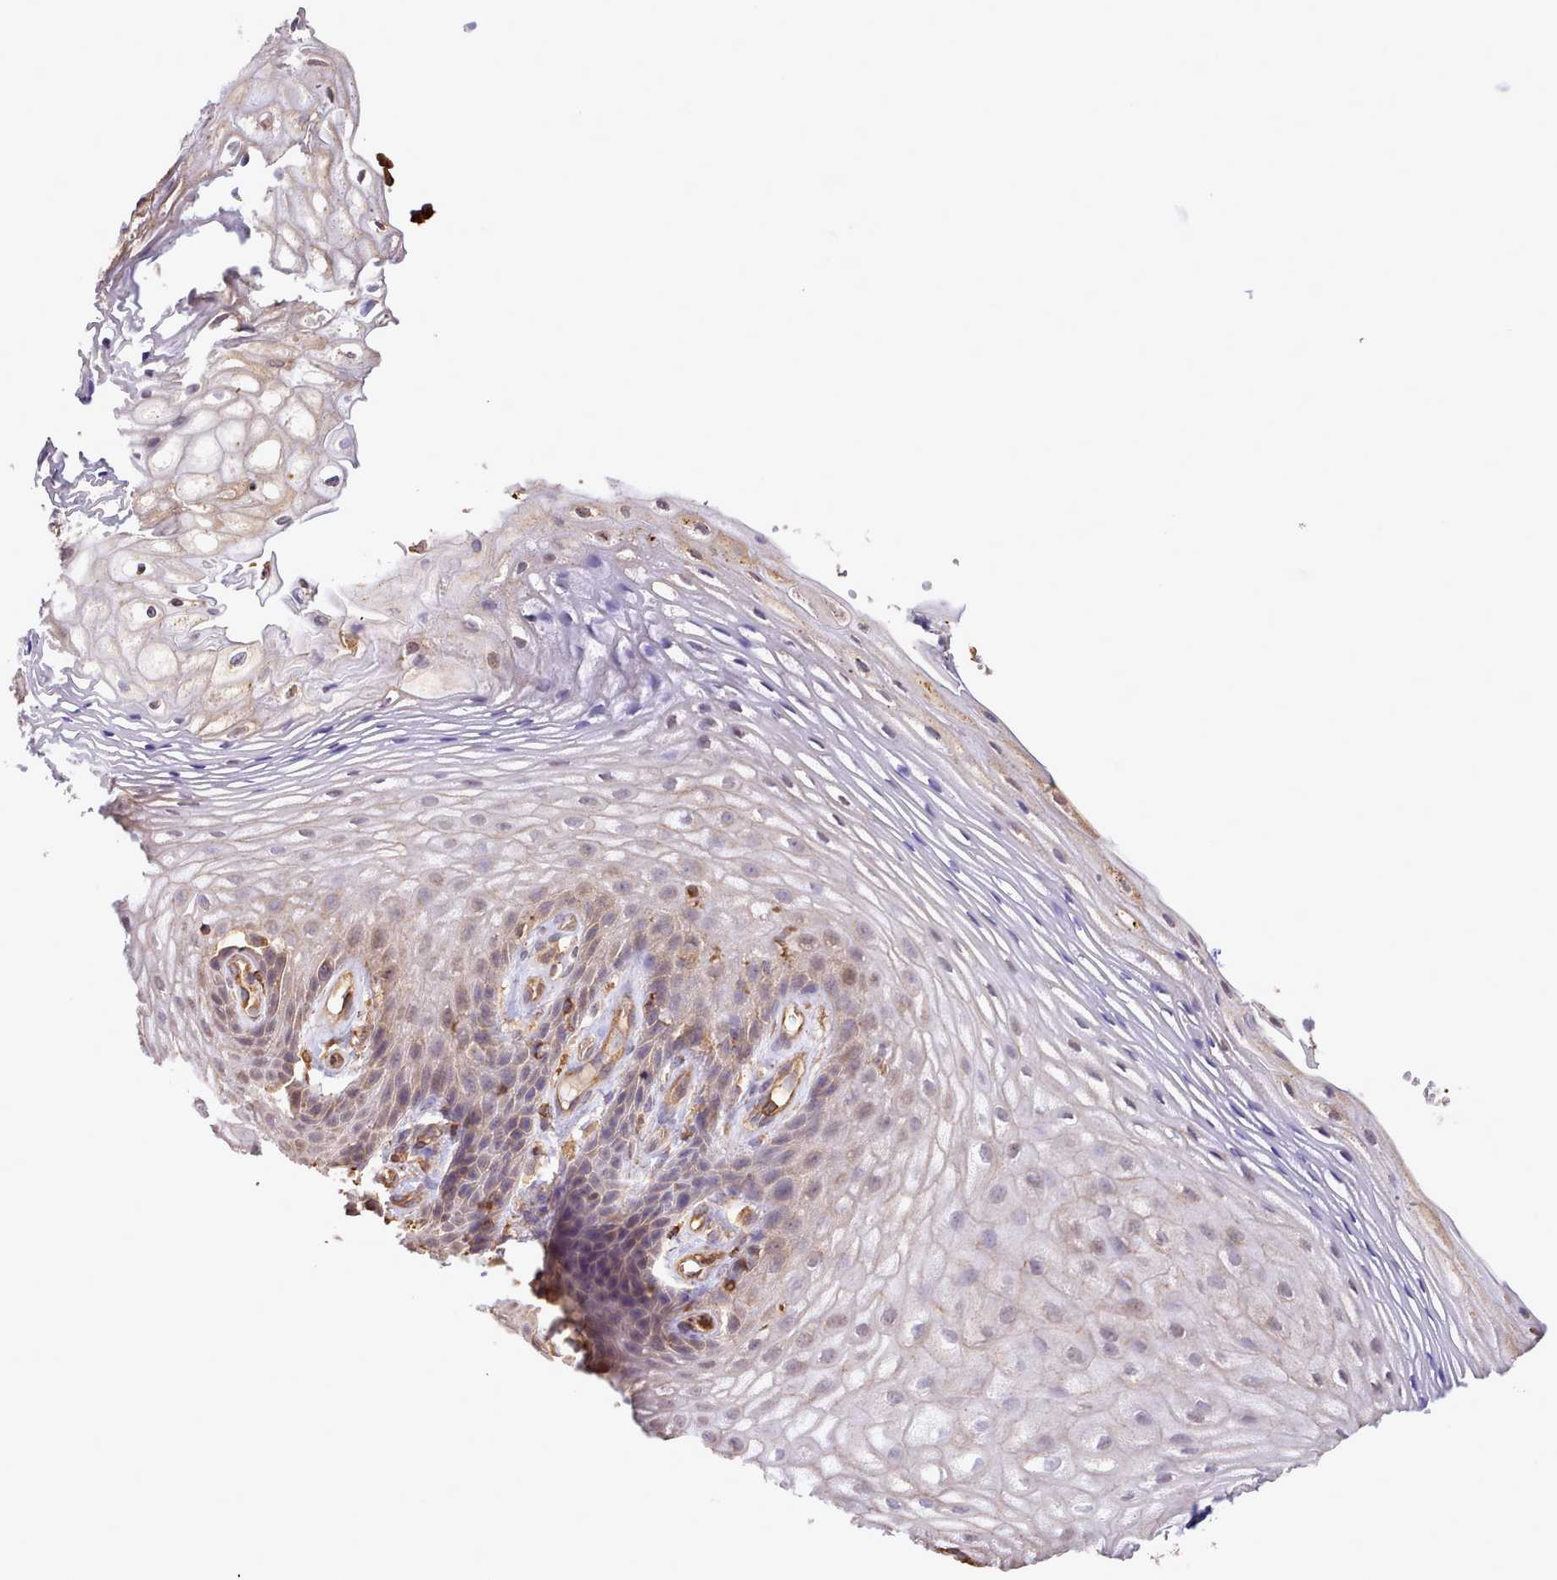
{"staining": {"intensity": "weak", "quantity": "25%-75%", "location": "cytoplasmic/membranous"}, "tissue": "vagina", "cell_type": "Squamous epithelial cells", "image_type": "normal", "snomed": [{"axis": "morphology", "description": "Normal tissue, NOS"}, {"axis": "topography", "description": "Vagina"}], "caption": "An immunohistochemistry image of normal tissue is shown. Protein staining in brown highlights weak cytoplasmic/membranous positivity in vagina within squamous epithelial cells. Using DAB (3,3'-diaminobenzidine) (brown) and hematoxylin (blue) stains, captured at high magnification using brightfield microscopy.", "gene": "CAPZA1", "patient": {"sex": "female", "age": 60}}